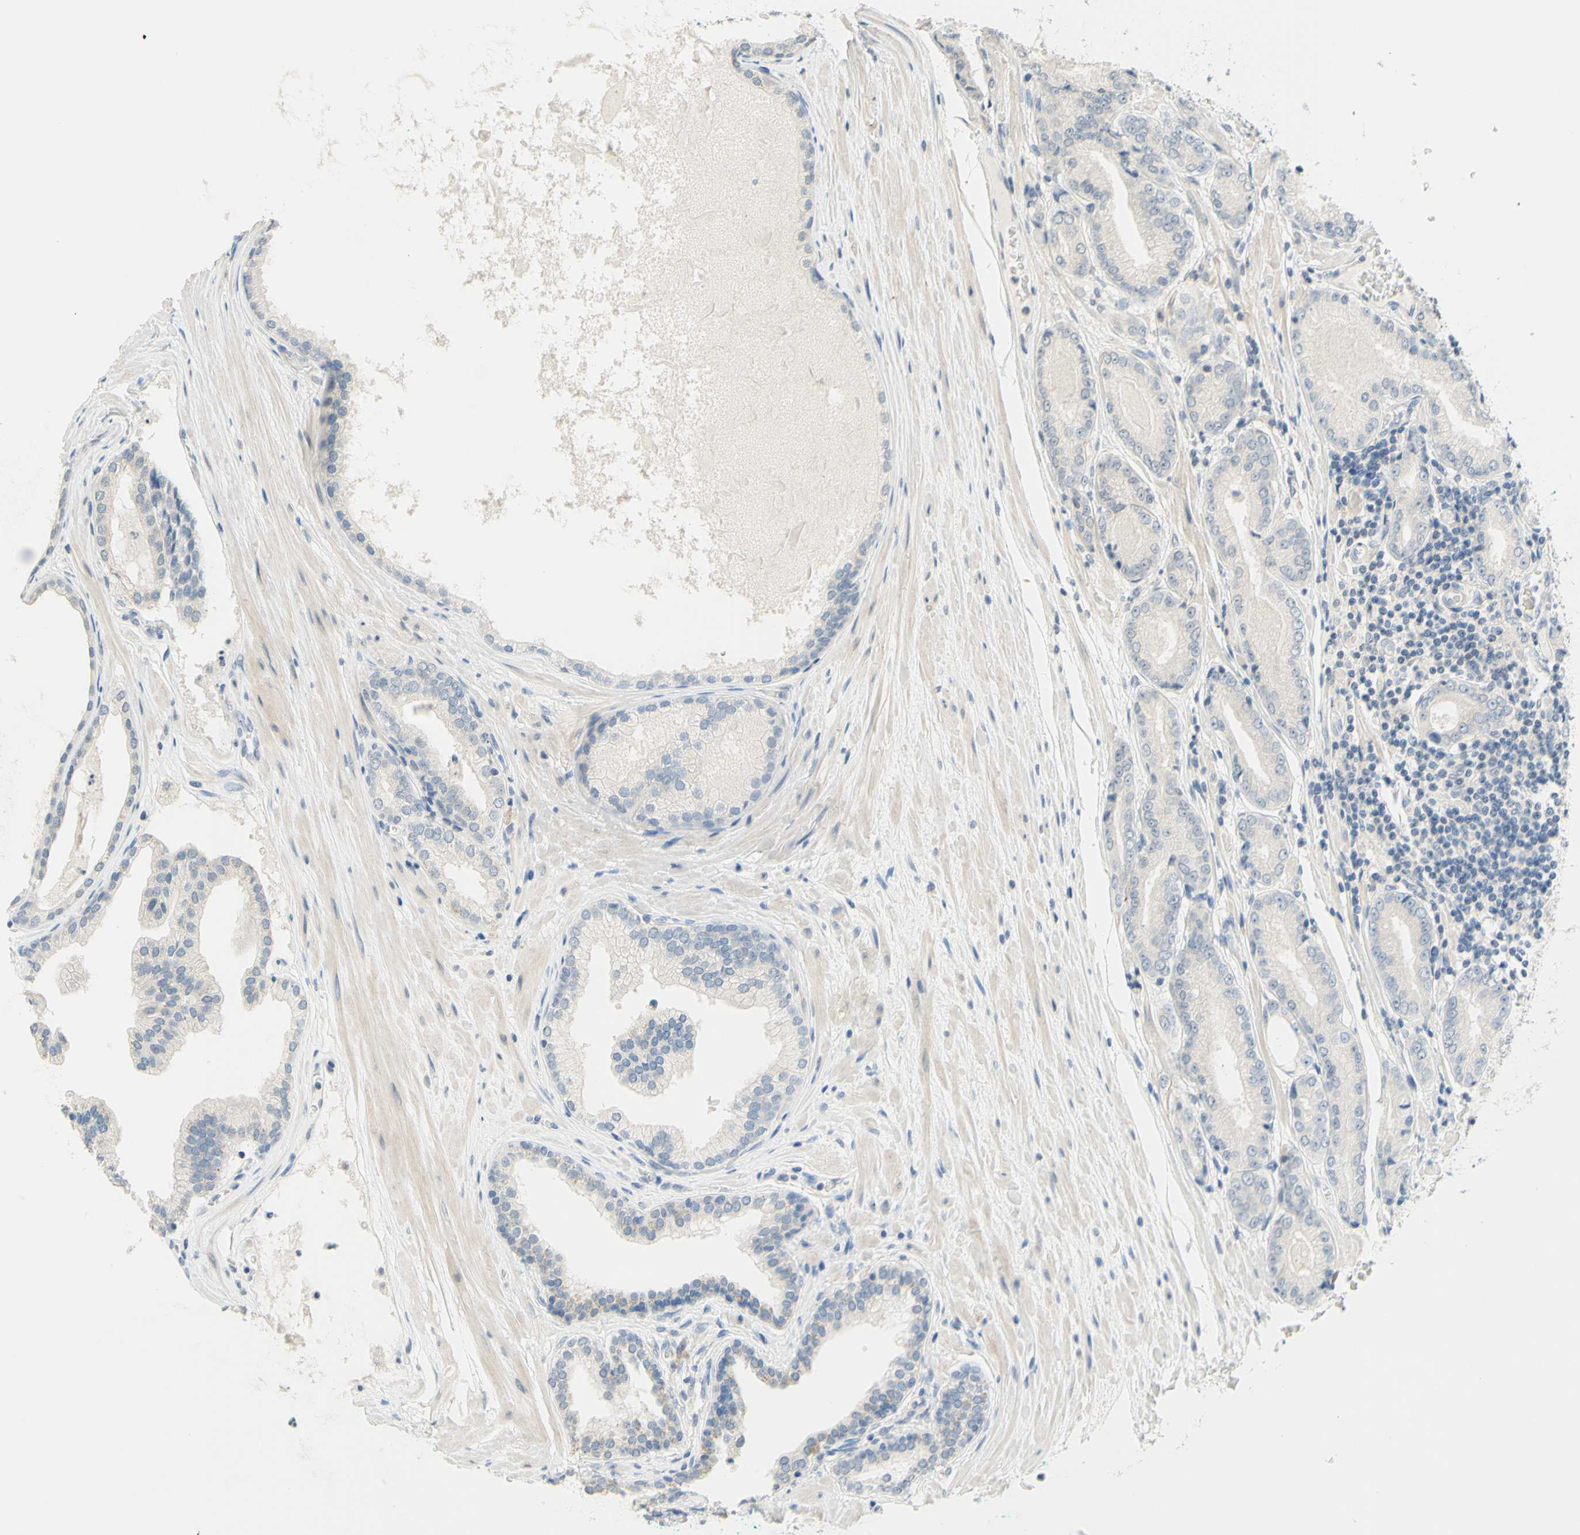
{"staining": {"intensity": "negative", "quantity": "none", "location": "none"}, "tissue": "prostate cancer", "cell_type": "Tumor cells", "image_type": "cancer", "snomed": [{"axis": "morphology", "description": "Adenocarcinoma, High grade"}, {"axis": "topography", "description": "Prostate"}], "caption": "The histopathology image reveals no staining of tumor cells in prostate high-grade adenocarcinoma.", "gene": "MAG", "patient": {"sex": "male", "age": 59}}